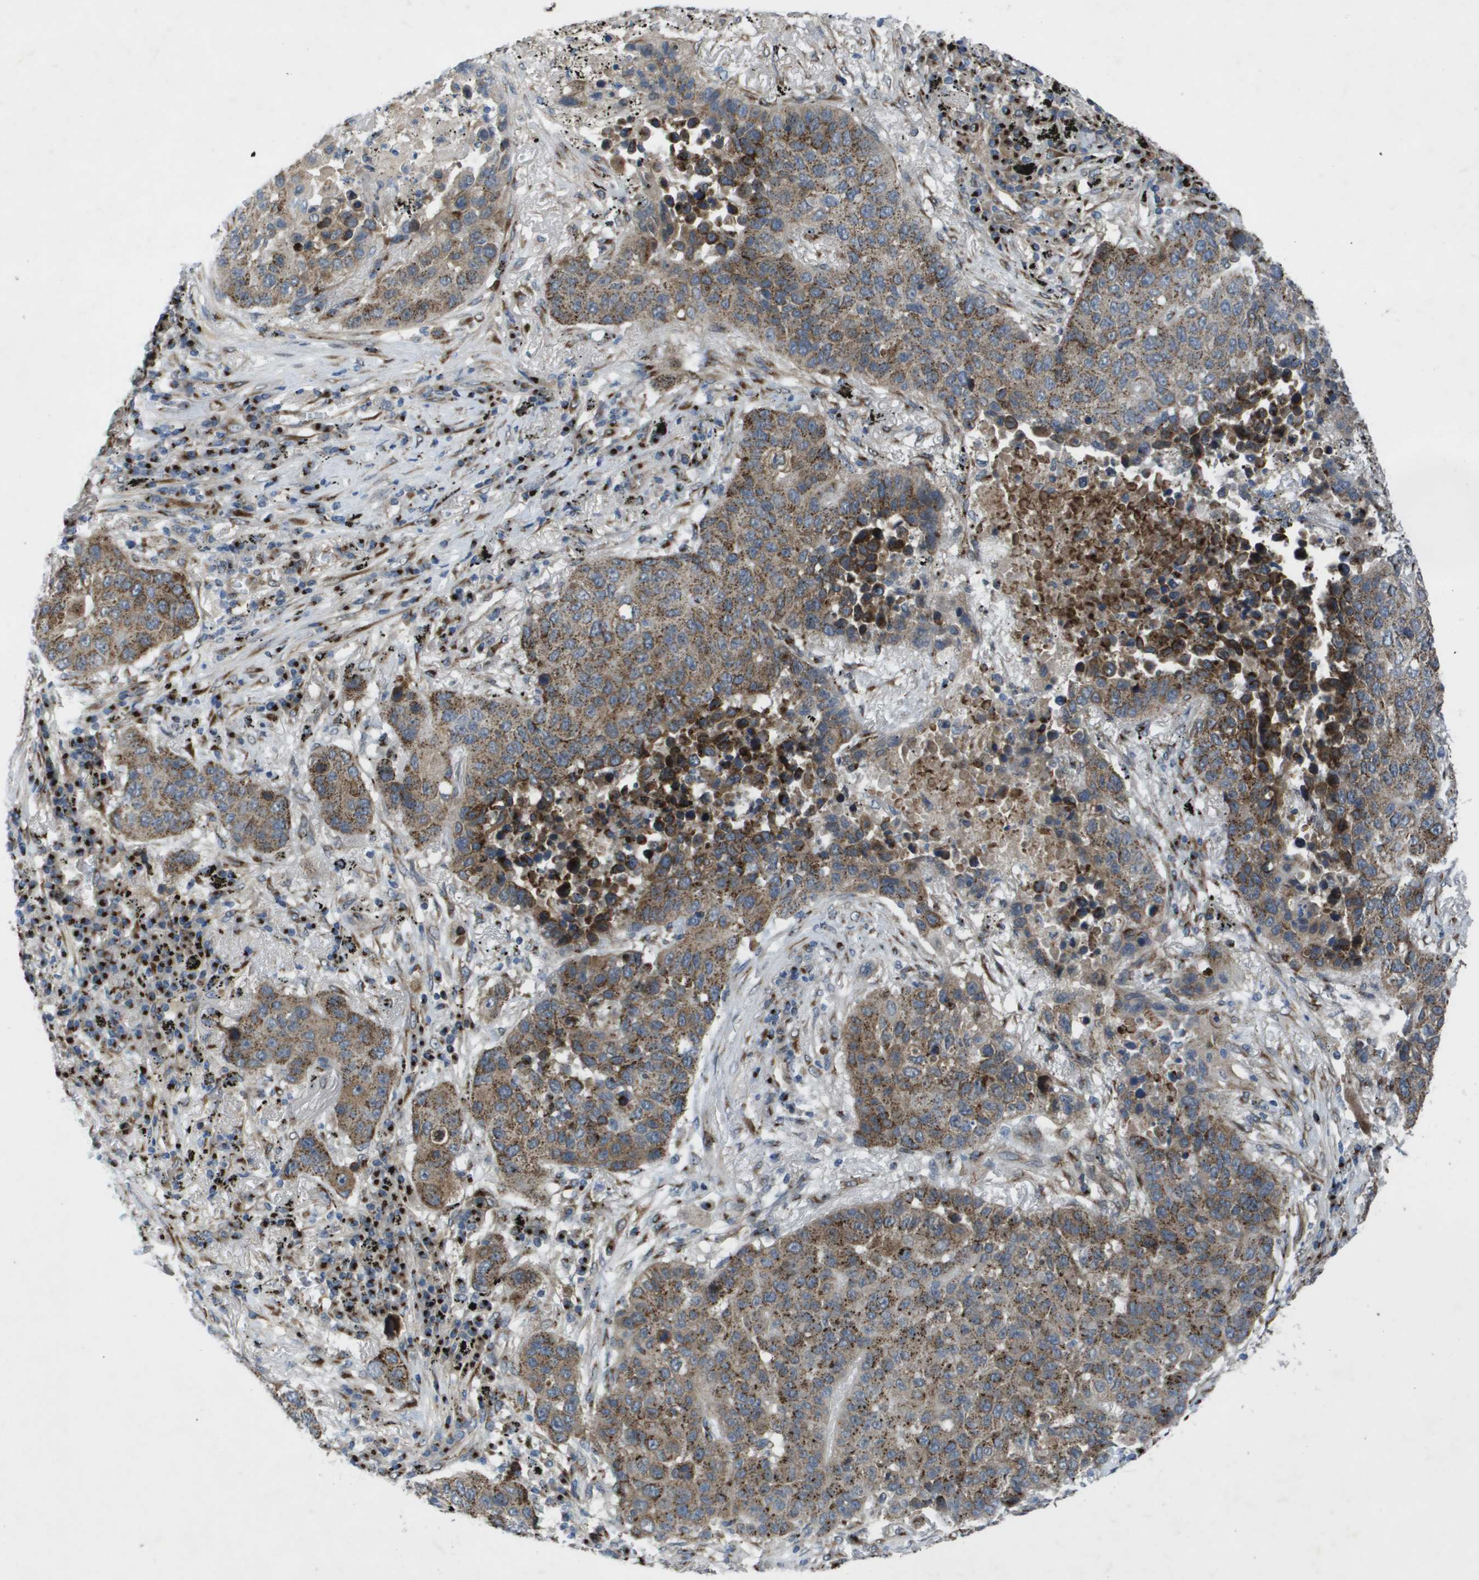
{"staining": {"intensity": "moderate", "quantity": ">75%", "location": "cytoplasmic/membranous"}, "tissue": "lung cancer", "cell_type": "Tumor cells", "image_type": "cancer", "snomed": [{"axis": "morphology", "description": "Squamous cell carcinoma, NOS"}, {"axis": "topography", "description": "Lung"}], "caption": "There is medium levels of moderate cytoplasmic/membranous positivity in tumor cells of lung cancer, as demonstrated by immunohistochemical staining (brown color).", "gene": "QSOX2", "patient": {"sex": "male", "age": 57}}